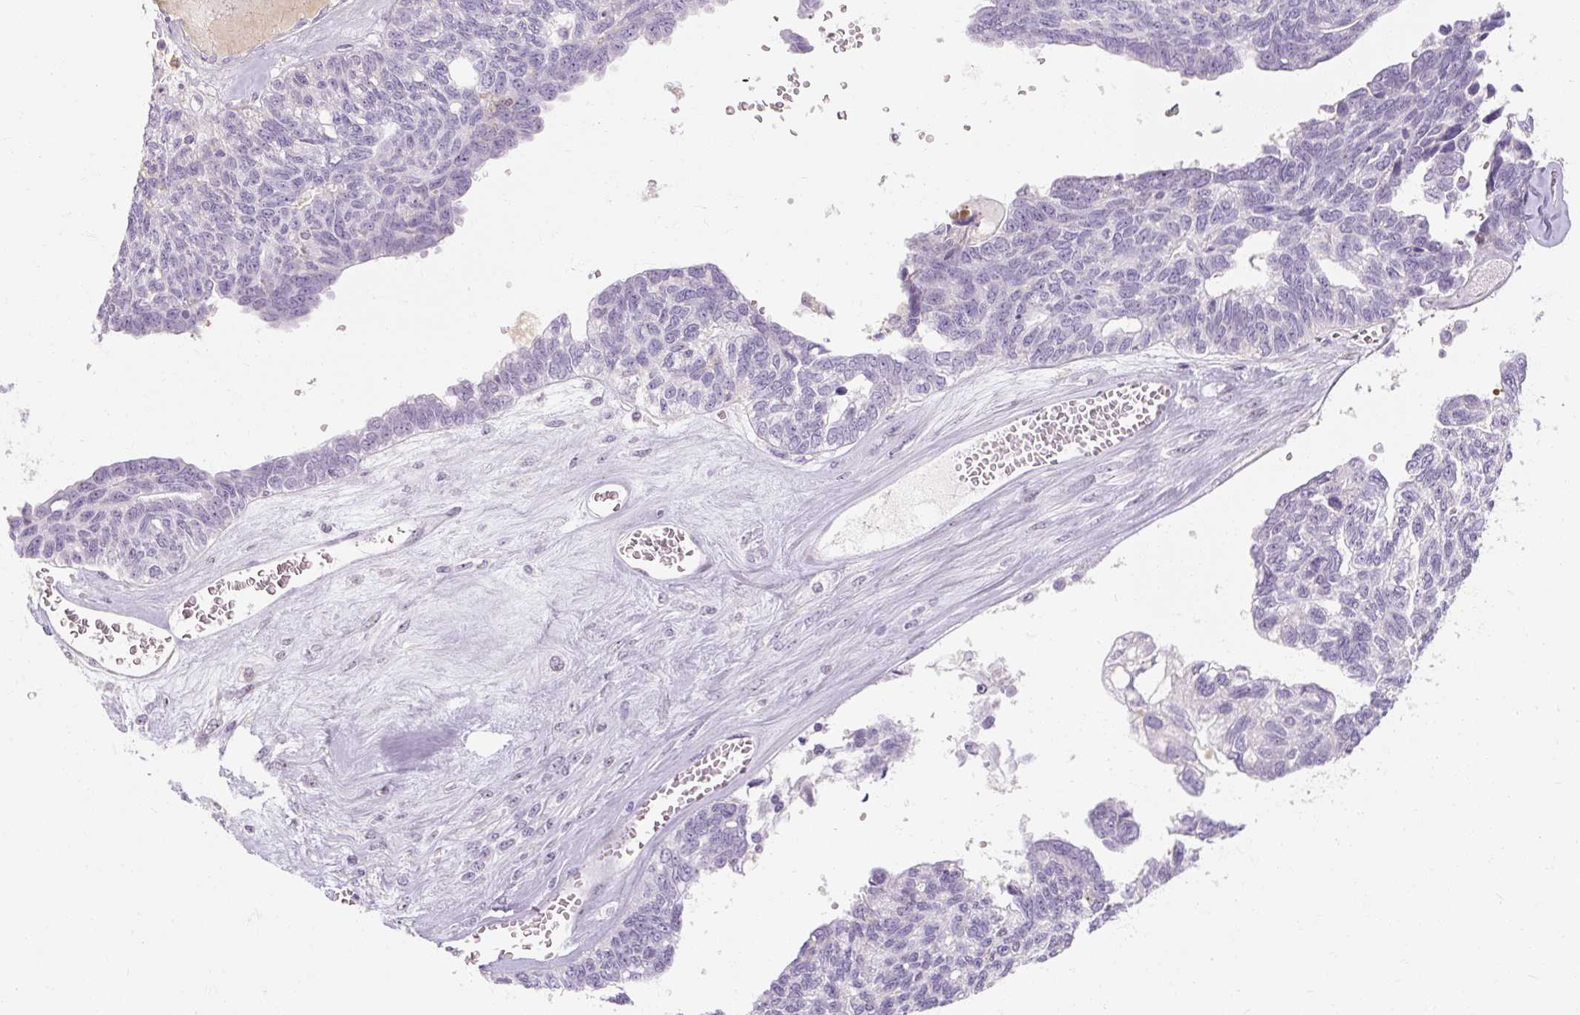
{"staining": {"intensity": "negative", "quantity": "none", "location": "none"}, "tissue": "ovarian cancer", "cell_type": "Tumor cells", "image_type": "cancer", "snomed": [{"axis": "morphology", "description": "Cystadenocarcinoma, serous, NOS"}, {"axis": "topography", "description": "Ovary"}], "caption": "Ovarian cancer was stained to show a protein in brown. There is no significant expression in tumor cells.", "gene": "NFE2L3", "patient": {"sex": "female", "age": 79}}